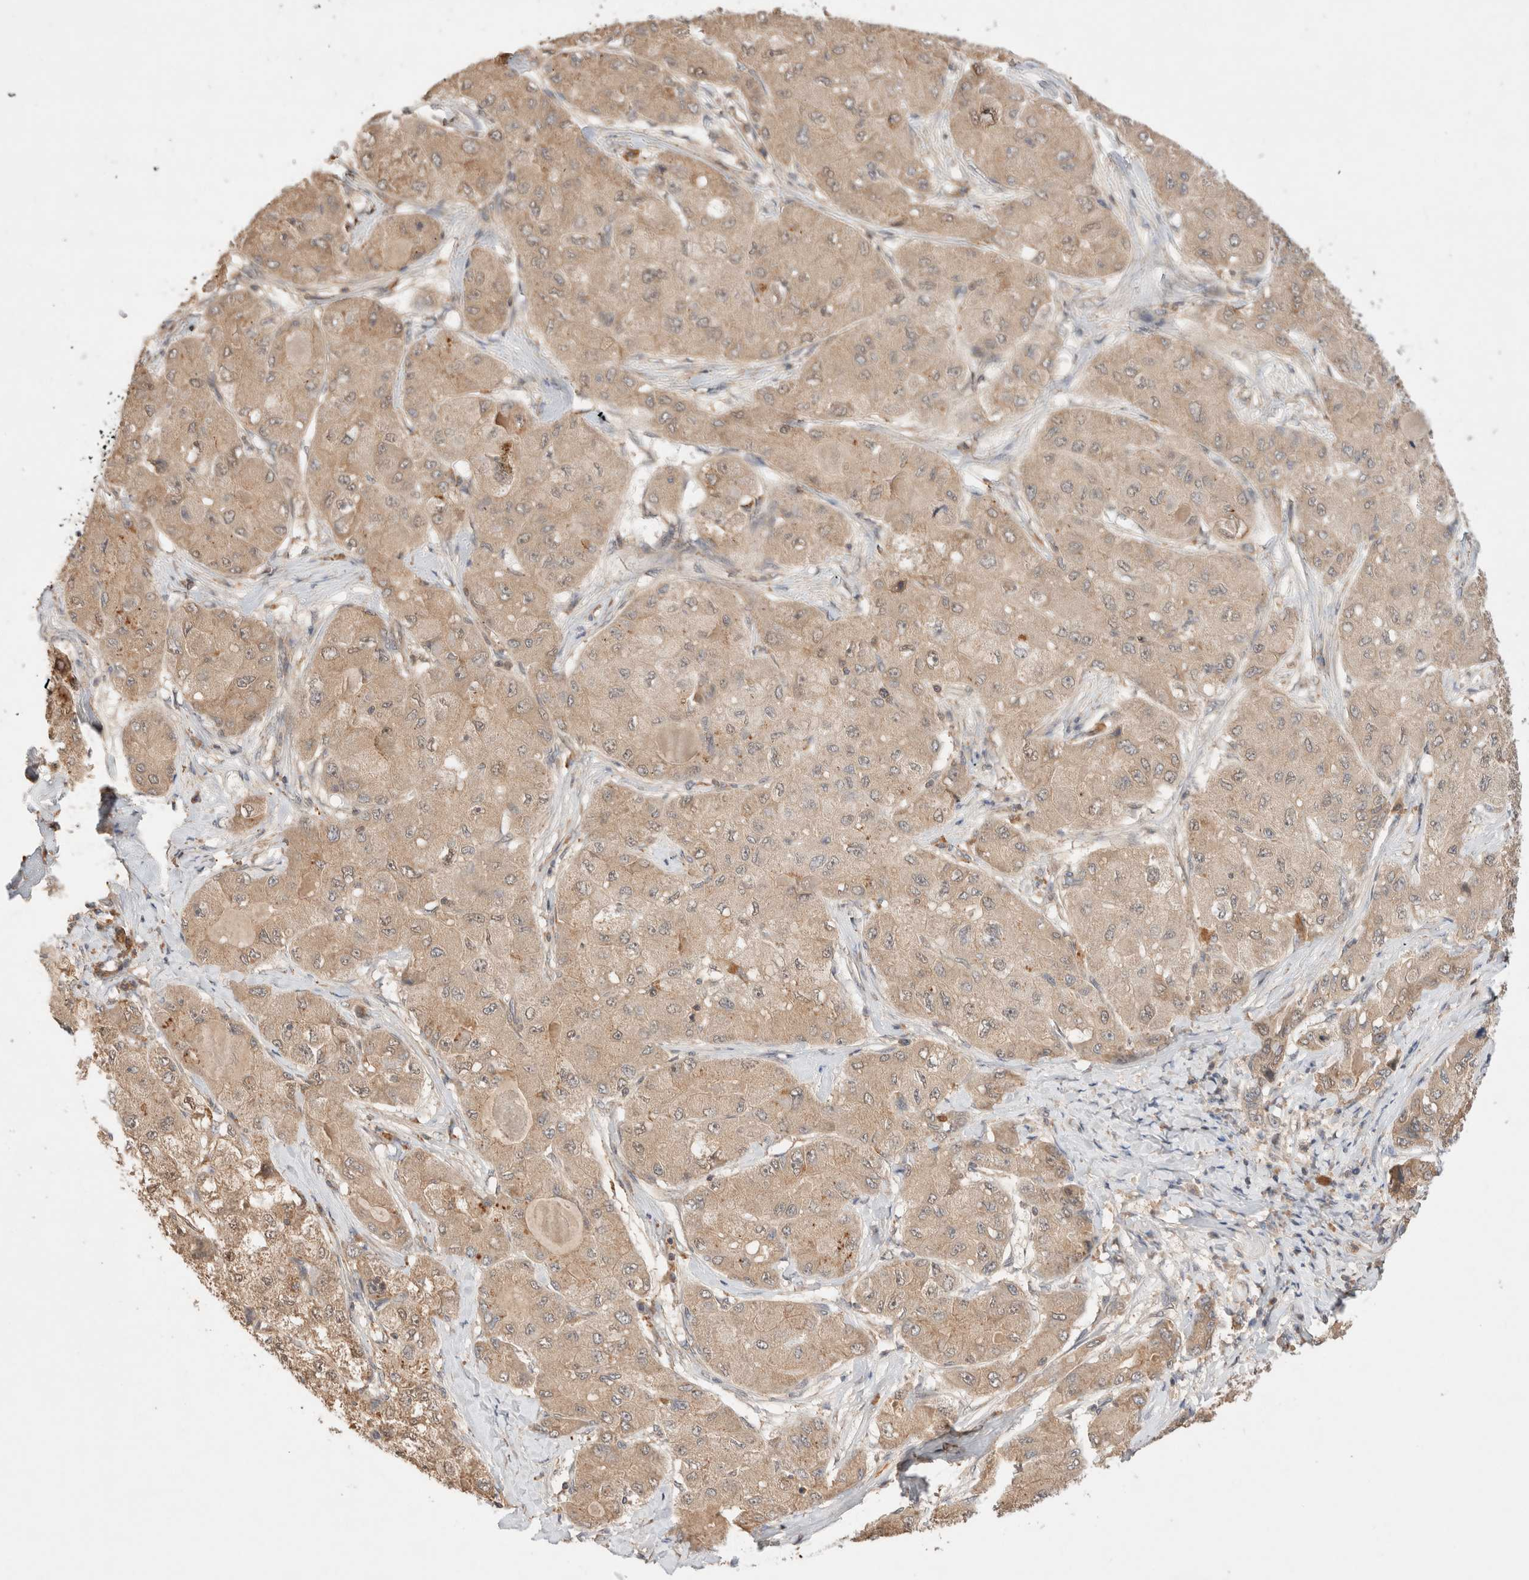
{"staining": {"intensity": "weak", "quantity": ">75%", "location": "cytoplasmic/membranous,nuclear"}, "tissue": "liver cancer", "cell_type": "Tumor cells", "image_type": "cancer", "snomed": [{"axis": "morphology", "description": "Carcinoma, Hepatocellular, NOS"}, {"axis": "topography", "description": "Liver"}], "caption": "Immunohistochemical staining of human liver hepatocellular carcinoma displays weak cytoplasmic/membranous and nuclear protein positivity in approximately >75% of tumor cells.", "gene": "CARNMT1", "patient": {"sex": "male", "age": 80}}